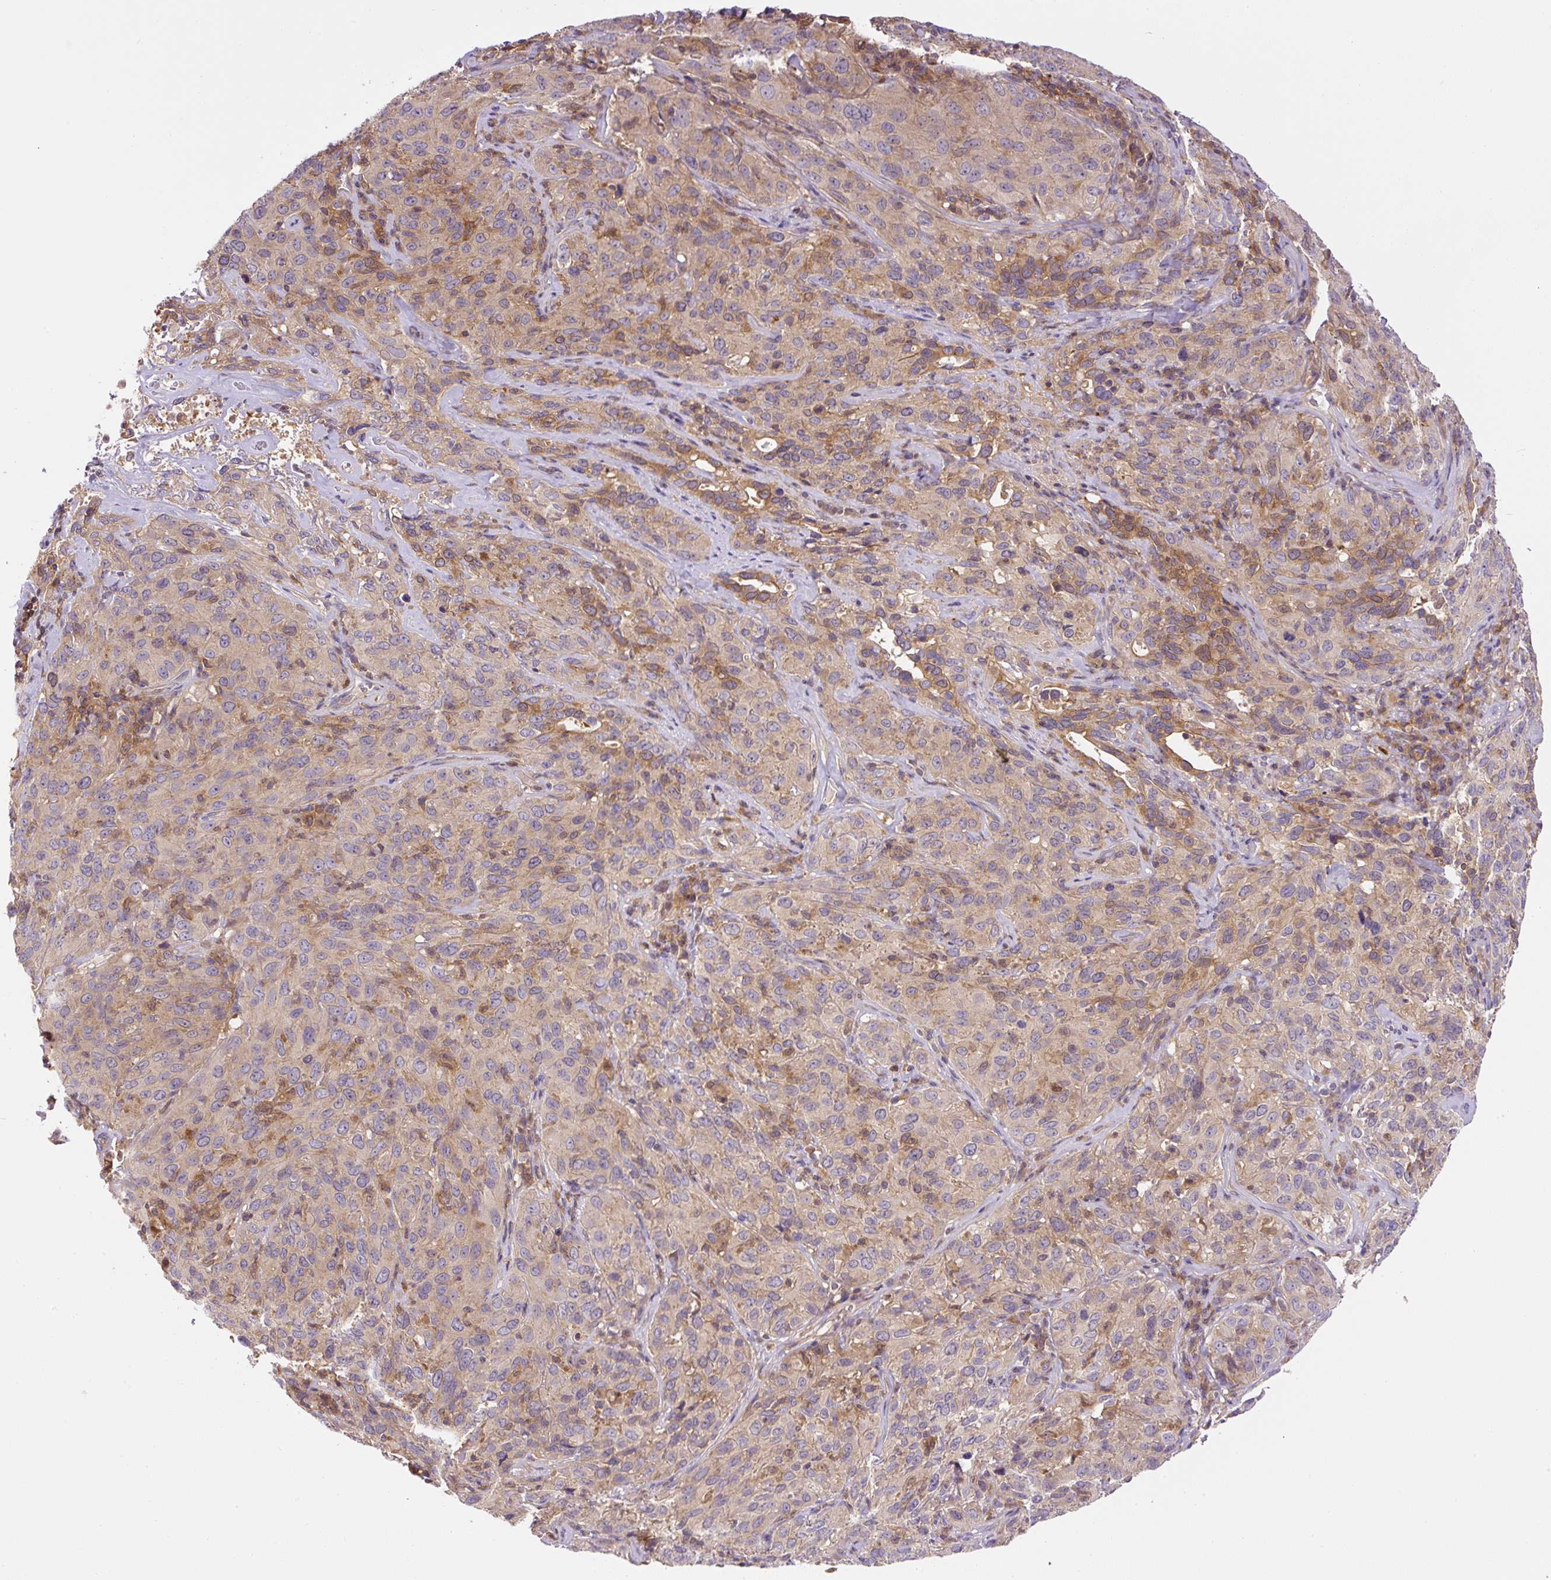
{"staining": {"intensity": "weak", "quantity": "<25%", "location": "cytoplasmic/membranous"}, "tissue": "cervical cancer", "cell_type": "Tumor cells", "image_type": "cancer", "snomed": [{"axis": "morphology", "description": "Squamous cell carcinoma, NOS"}, {"axis": "topography", "description": "Cervix"}], "caption": "Cervical cancer was stained to show a protein in brown. There is no significant expression in tumor cells.", "gene": "CCDC28A", "patient": {"sex": "female", "age": 51}}